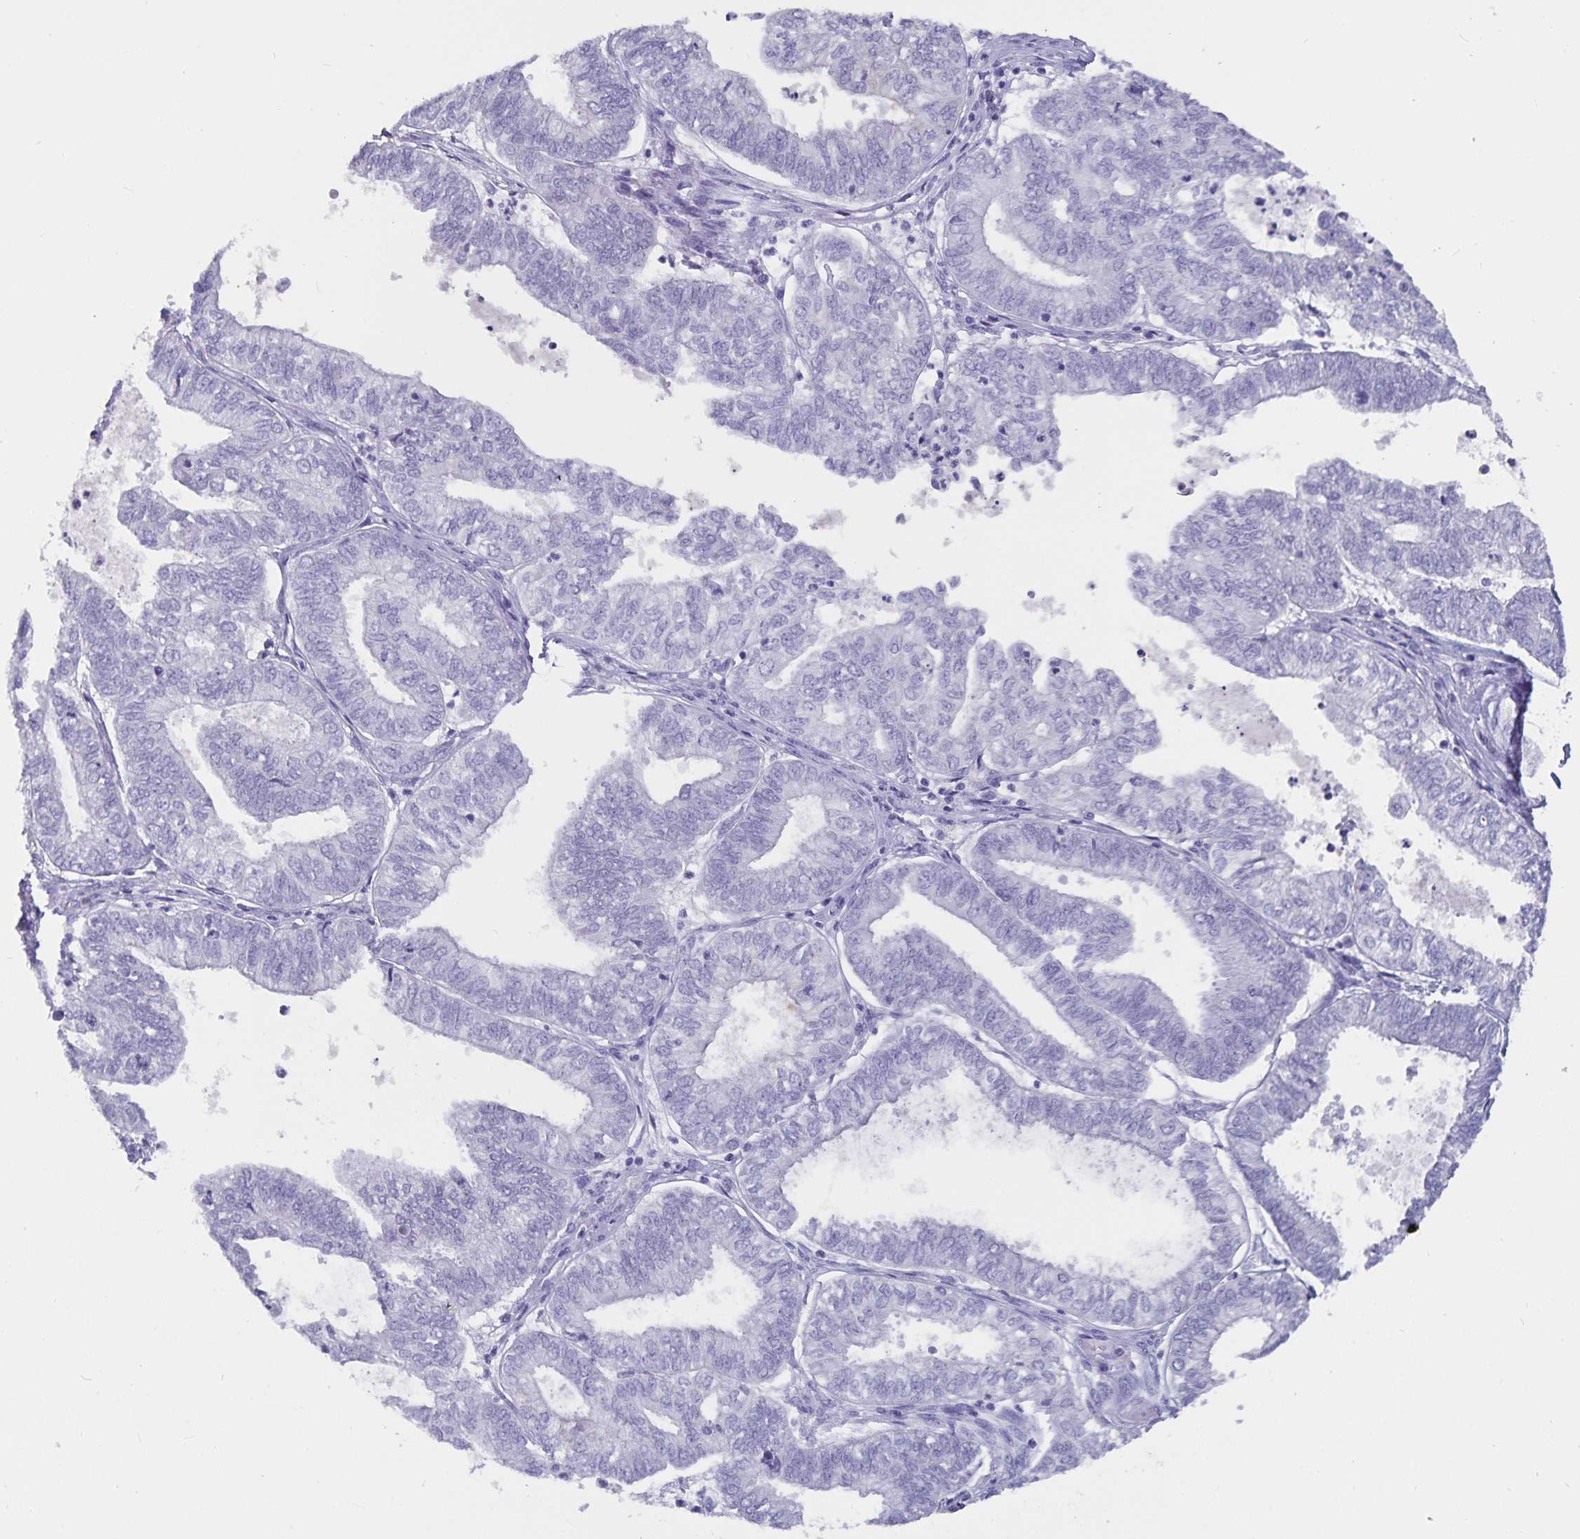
{"staining": {"intensity": "negative", "quantity": "none", "location": "none"}, "tissue": "ovarian cancer", "cell_type": "Tumor cells", "image_type": "cancer", "snomed": [{"axis": "morphology", "description": "Carcinoma, endometroid"}, {"axis": "topography", "description": "Ovary"}], "caption": "DAB (3,3'-diaminobenzidine) immunohistochemical staining of ovarian cancer exhibits no significant expression in tumor cells. (Stains: DAB immunohistochemistry (IHC) with hematoxylin counter stain, Microscopy: brightfield microscopy at high magnification).", "gene": "PLAC1", "patient": {"sex": "female", "age": 64}}